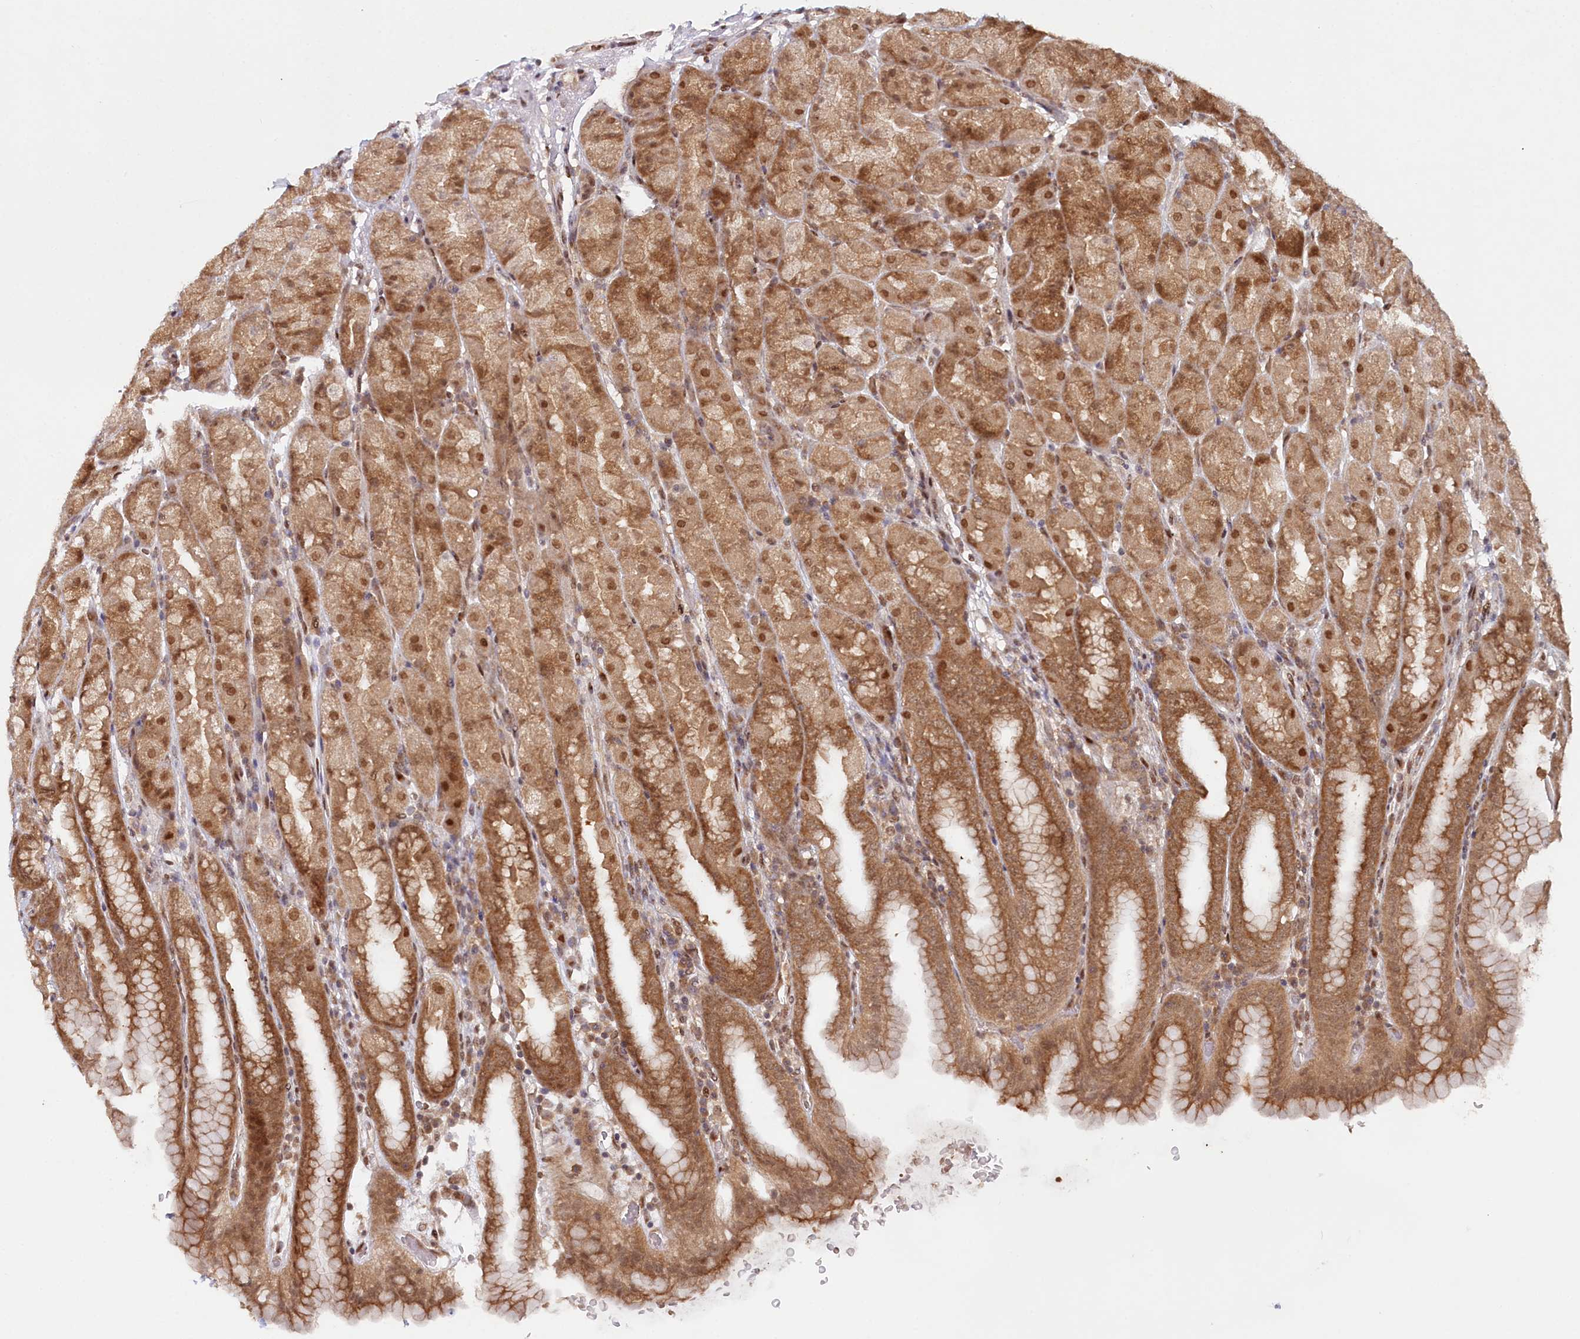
{"staining": {"intensity": "moderate", "quantity": ">75%", "location": "cytoplasmic/membranous,nuclear"}, "tissue": "stomach", "cell_type": "Glandular cells", "image_type": "normal", "snomed": [{"axis": "morphology", "description": "Normal tissue, NOS"}, {"axis": "topography", "description": "Stomach, upper"}], "caption": "IHC of benign stomach displays medium levels of moderate cytoplasmic/membranous,nuclear staining in about >75% of glandular cells.", "gene": "CCDC65", "patient": {"sex": "male", "age": 68}}